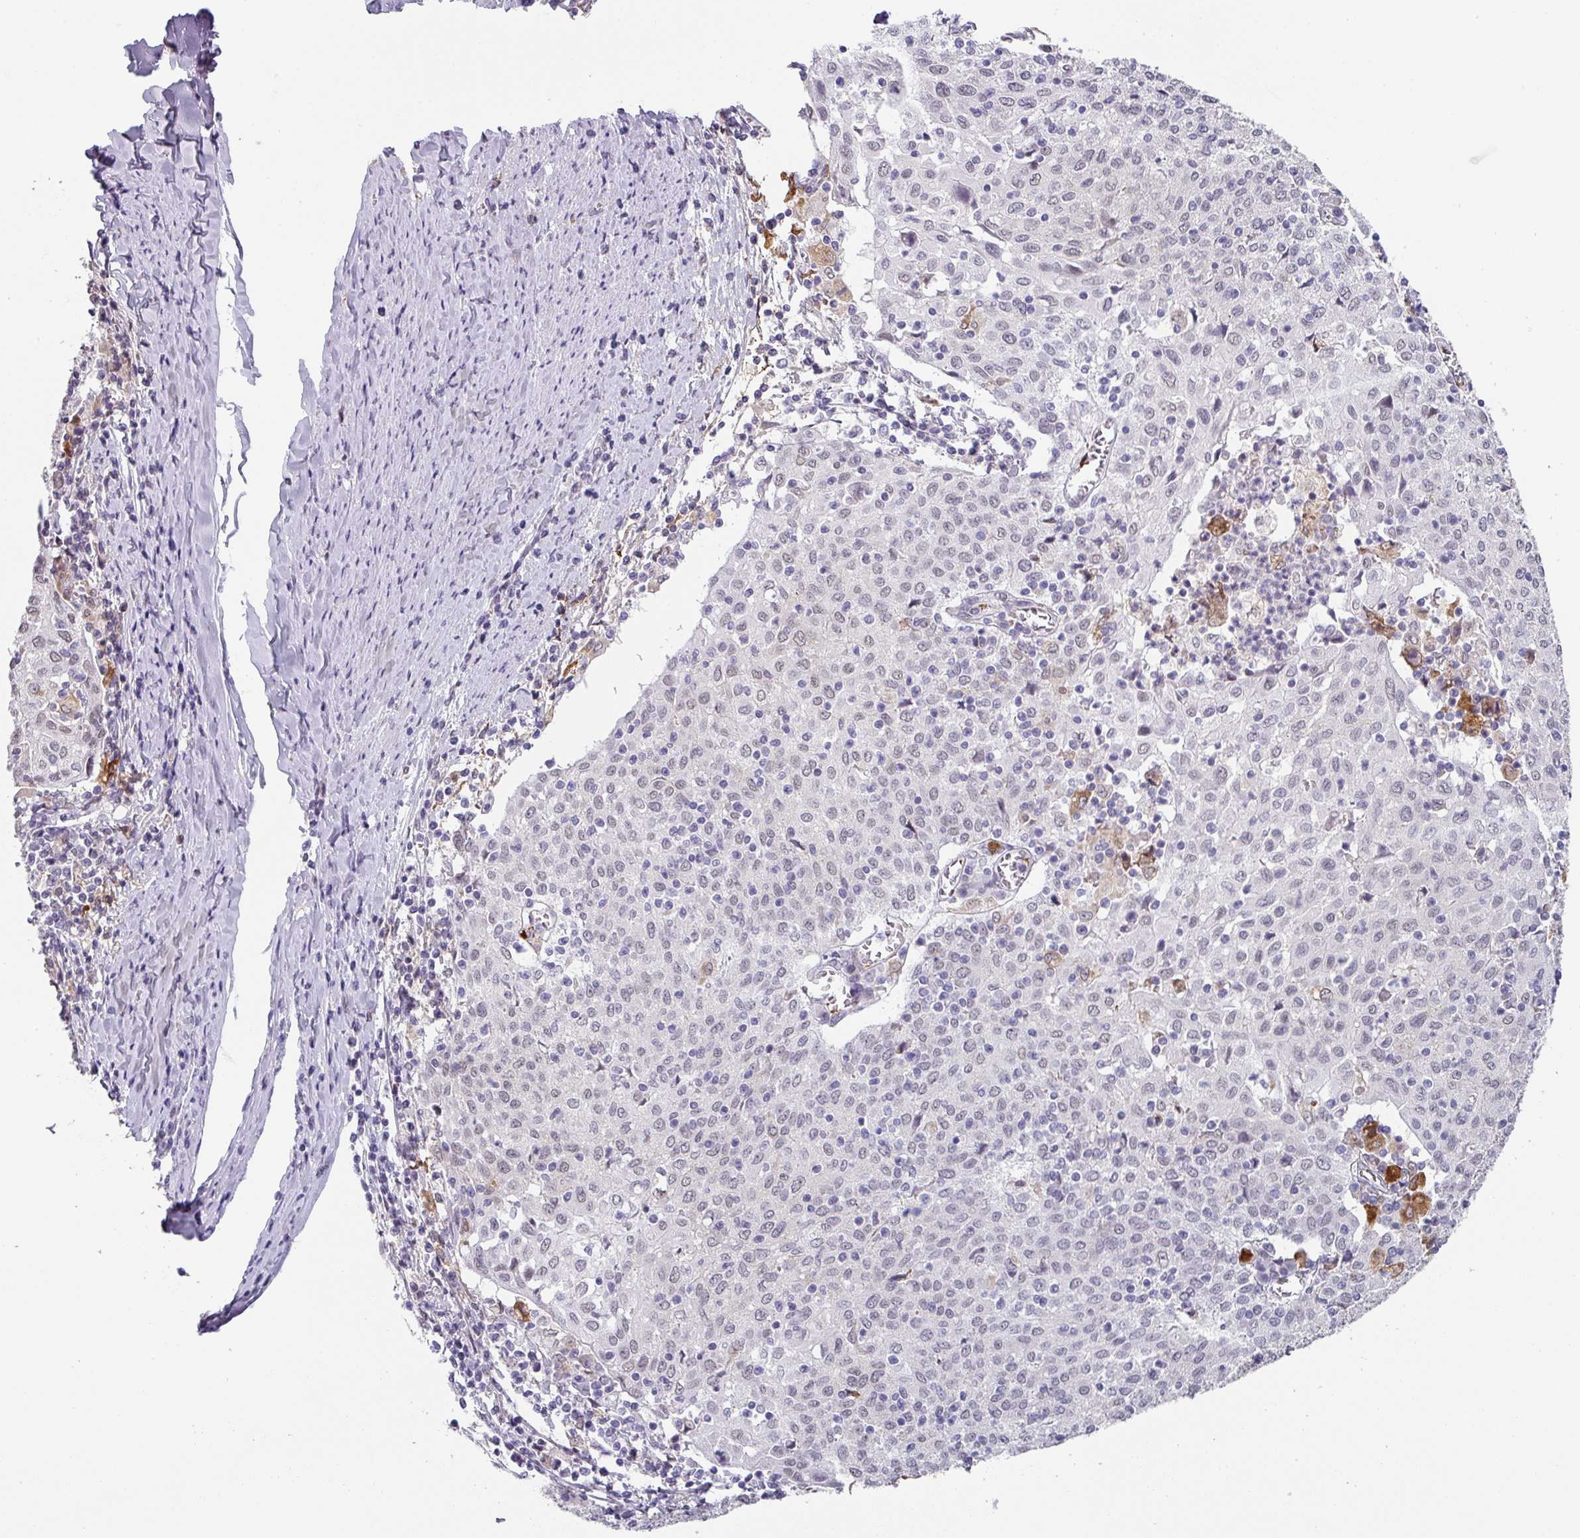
{"staining": {"intensity": "negative", "quantity": "none", "location": "none"}, "tissue": "cervical cancer", "cell_type": "Tumor cells", "image_type": "cancer", "snomed": [{"axis": "morphology", "description": "Squamous cell carcinoma, NOS"}, {"axis": "topography", "description": "Cervix"}], "caption": "This is an immunohistochemistry micrograph of human cervical squamous cell carcinoma. There is no positivity in tumor cells.", "gene": "C1QB", "patient": {"sex": "female", "age": 52}}